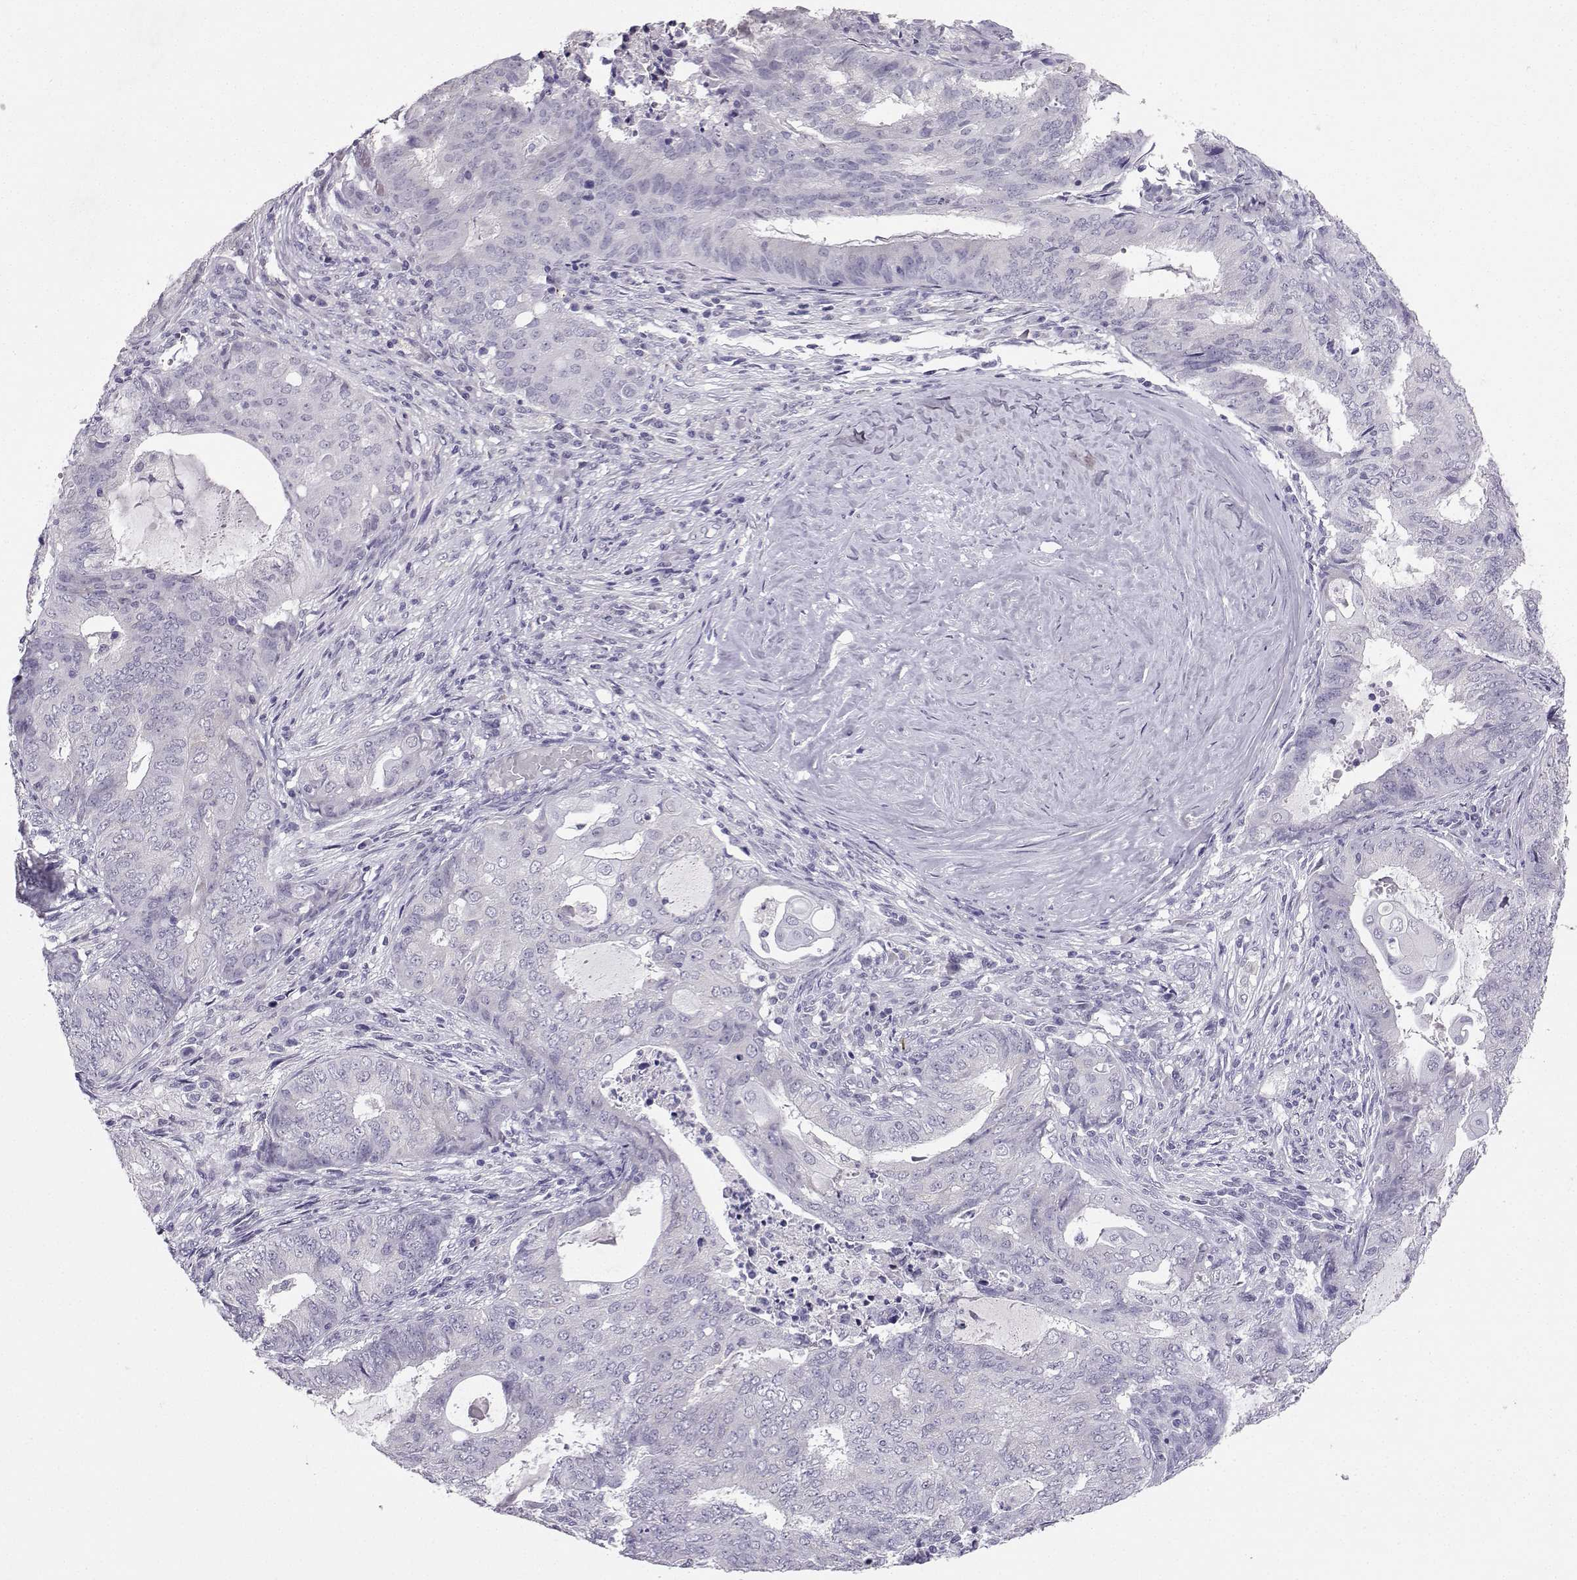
{"staining": {"intensity": "negative", "quantity": "none", "location": "none"}, "tissue": "endometrial cancer", "cell_type": "Tumor cells", "image_type": "cancer", "snomed": [{"axis": "morphology", "description": "Adenocarcinoma, NOS"}, {"axis": "topography", "description": "Endometrium"}], "caption": "This is a image of IHC staining of endometrial cancer (adenocarcinoma), which shows no positivity in tumor cells. Nuclei are stained in blue.", "gene": "TBR1", "patient": {"sex": "female", "age": 62}}